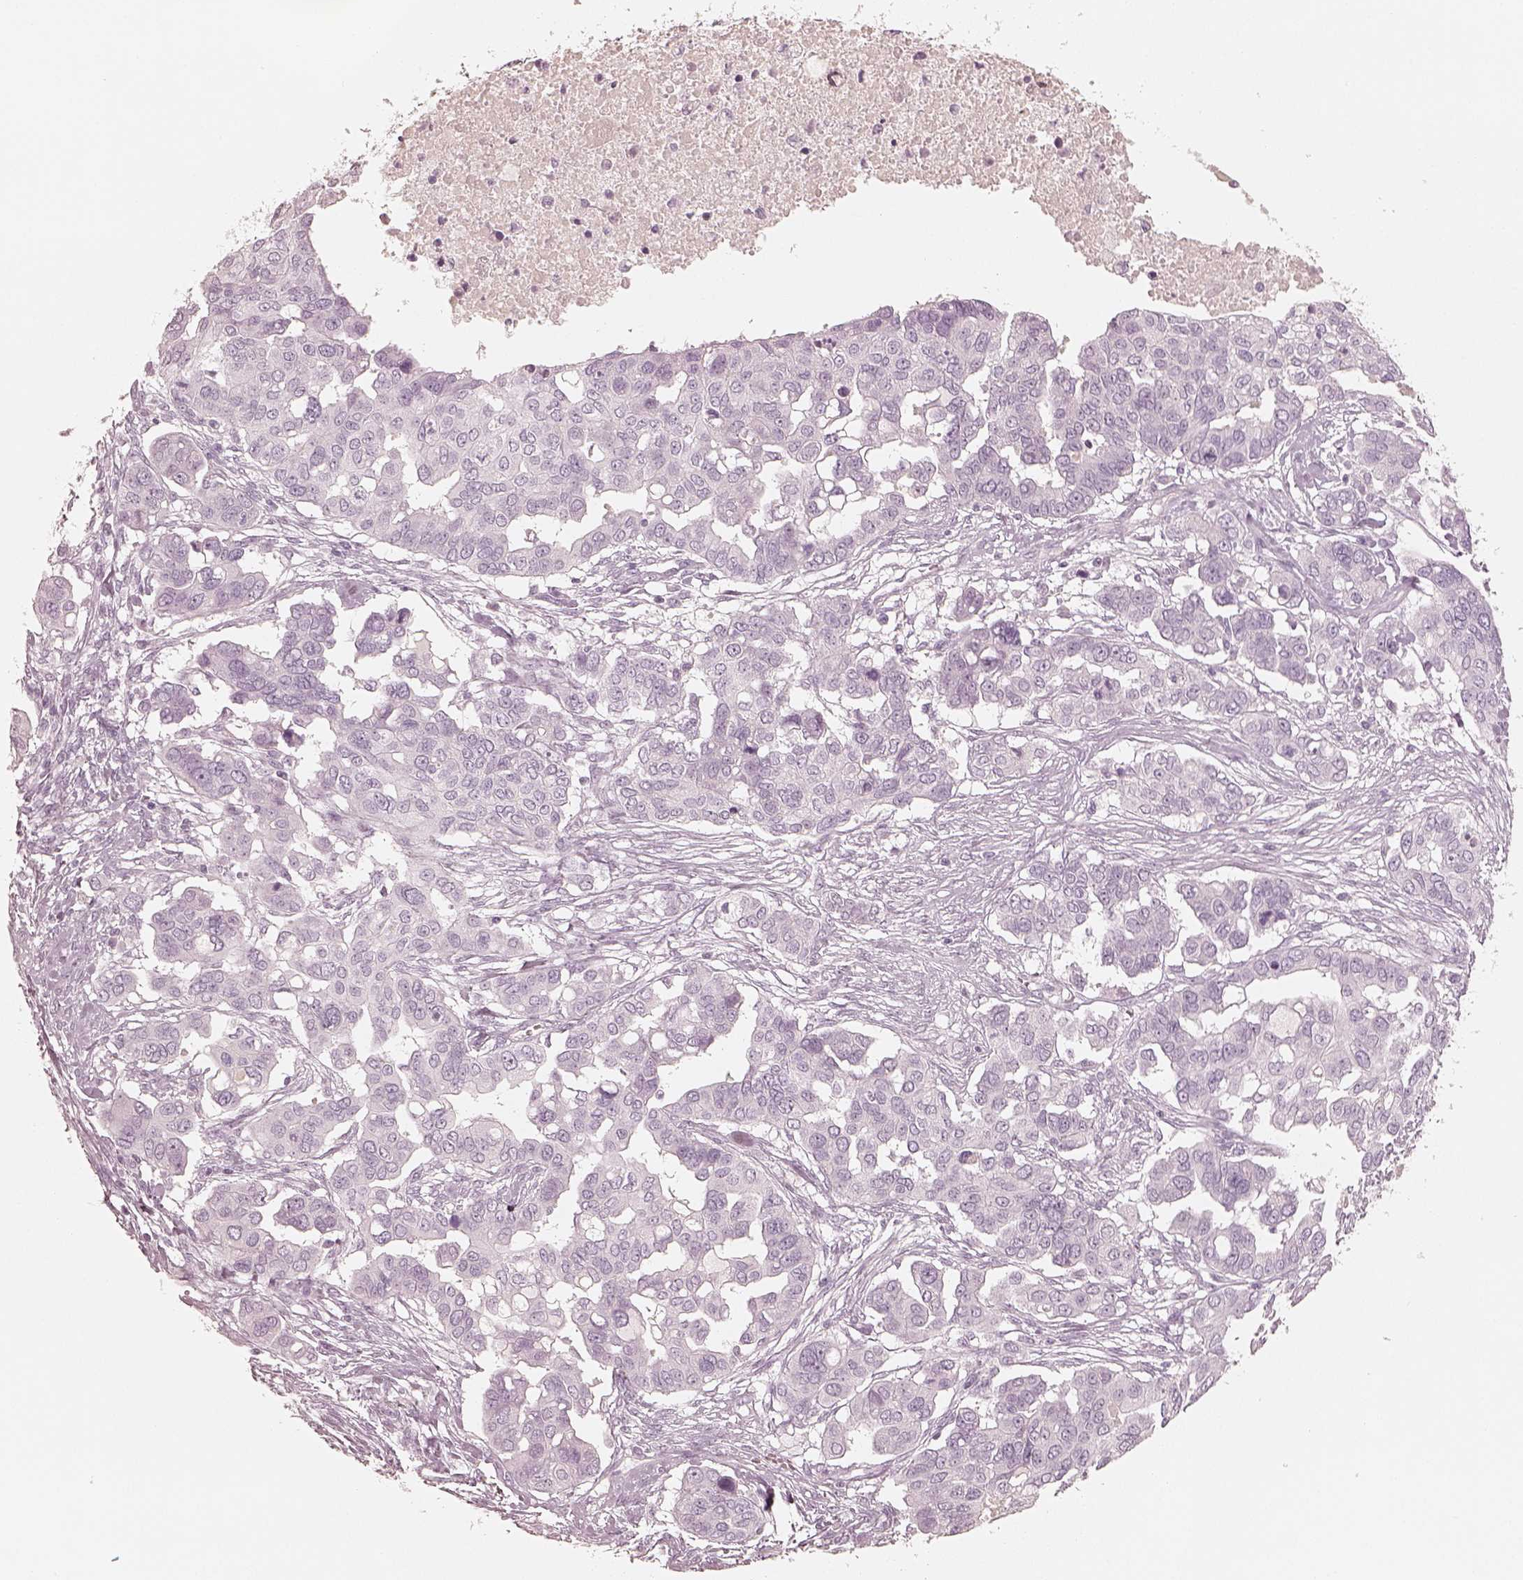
{"staining": {"intensity": "negative", "quantity": "none", "location": "none"}, "tissue": "ovarian cancer", "cell_type": "Tumor cells", "image_type": "cancer", "snomed": [{"axis": "morphology", "description": "Carcinoma, endometroid"}, {"axis": "topography", "description": "Ovary"}], "caption": "Immunohistochemistry photomicrograph of ovarian cancer stained for a protein (brown), which demonstrates no staining in tumor cells.", "gene": "KRT82", "patient": {"sex": "female", "age": 78}}